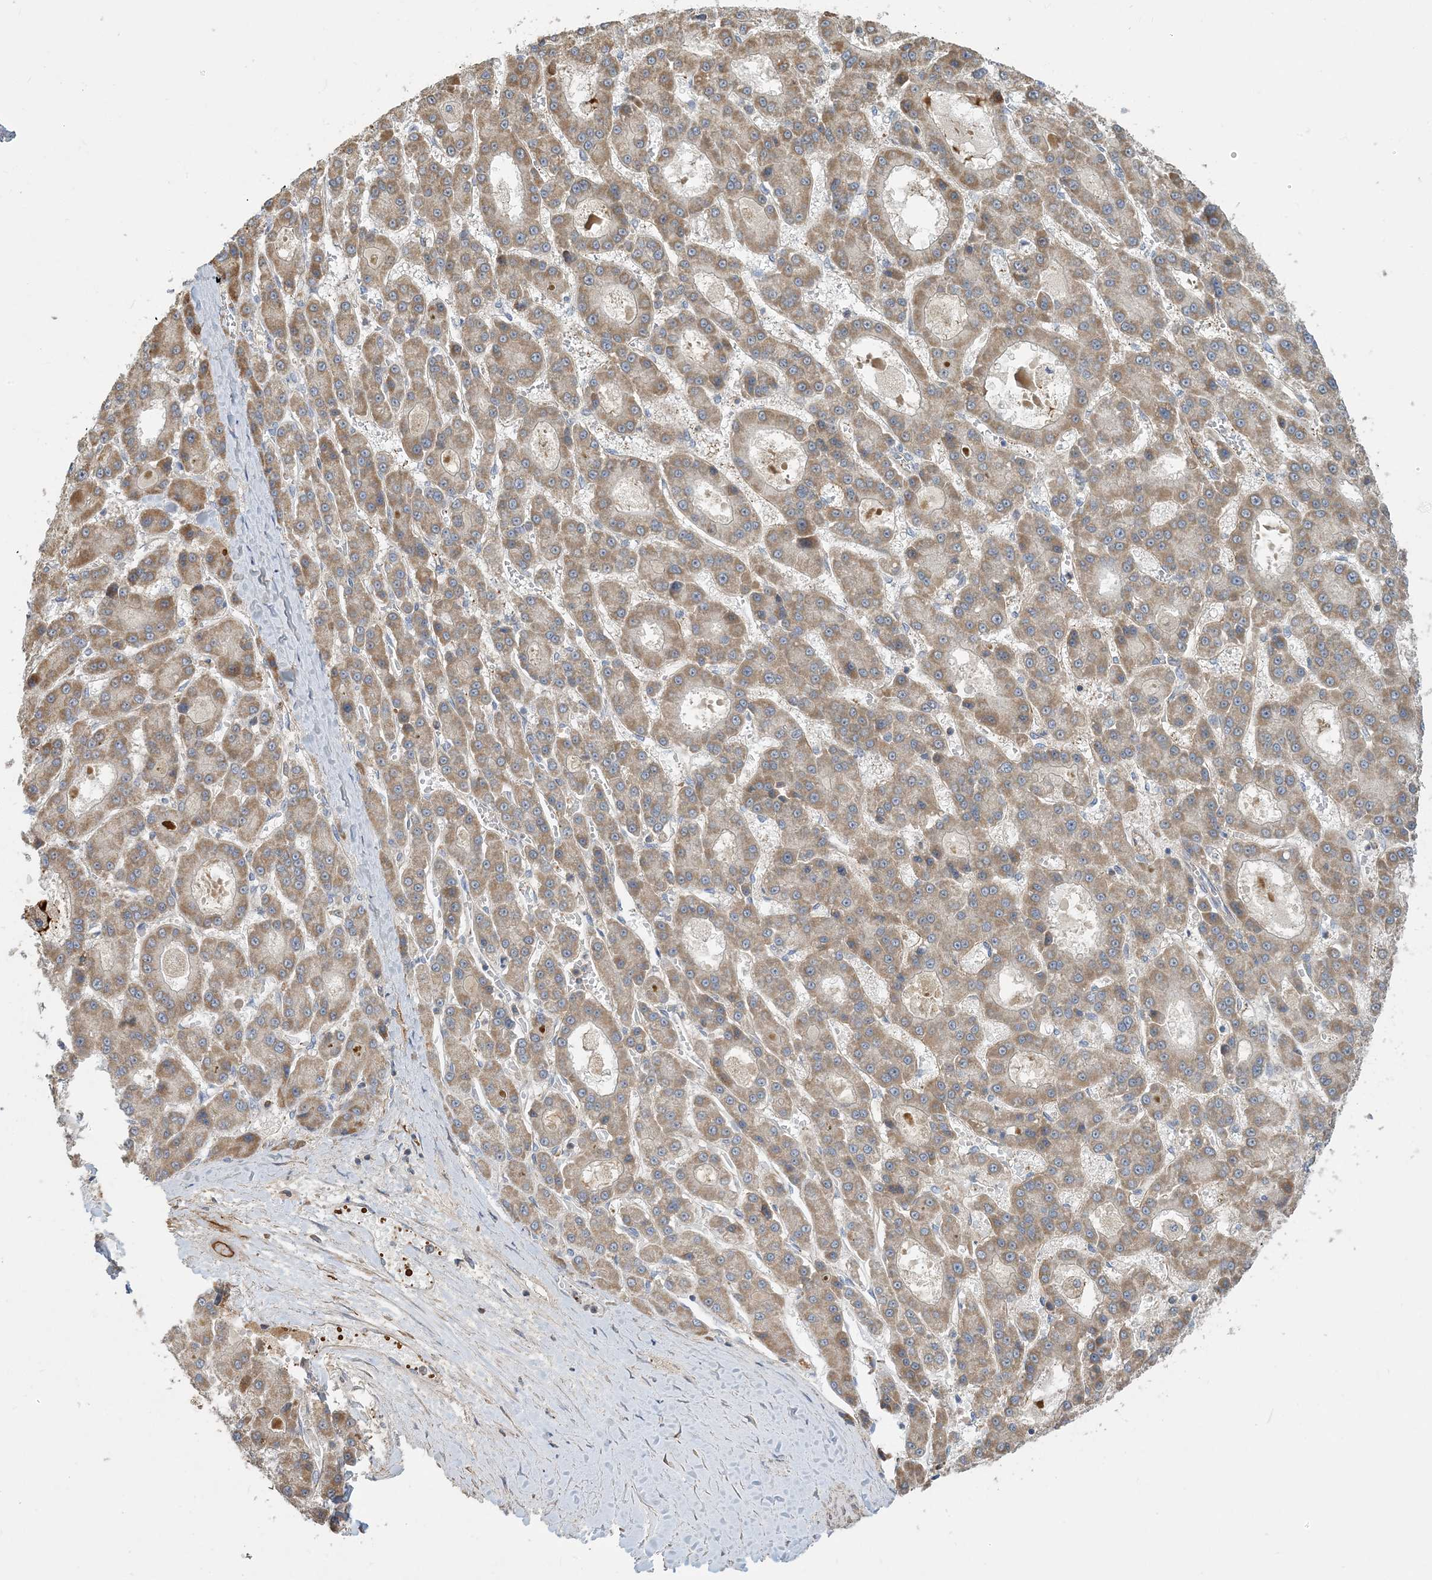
{"staining": {"intensity": "moderate", "quantity": ">75%", "location": "cytoplasmic/membranous"}, "tissue": "liver cancer", "cell_type": "Tumor cells", "image_type": "cancer", "snomed": [{"axis": "morphology", "description": "Carcinoma, Hepatocellular, NOS"}, {"axis": "topography", "description": "Liver"}], "caption": "Immunohistochemistry (IHC) of human hepatocellular carcinoma (liver) shows medium levels of moderate cytoplasmic/membranous positivity in approximately >75% of tumor cells.", "gene": "ECHDC1", "patient": {"sex": "male", "age": 70}}